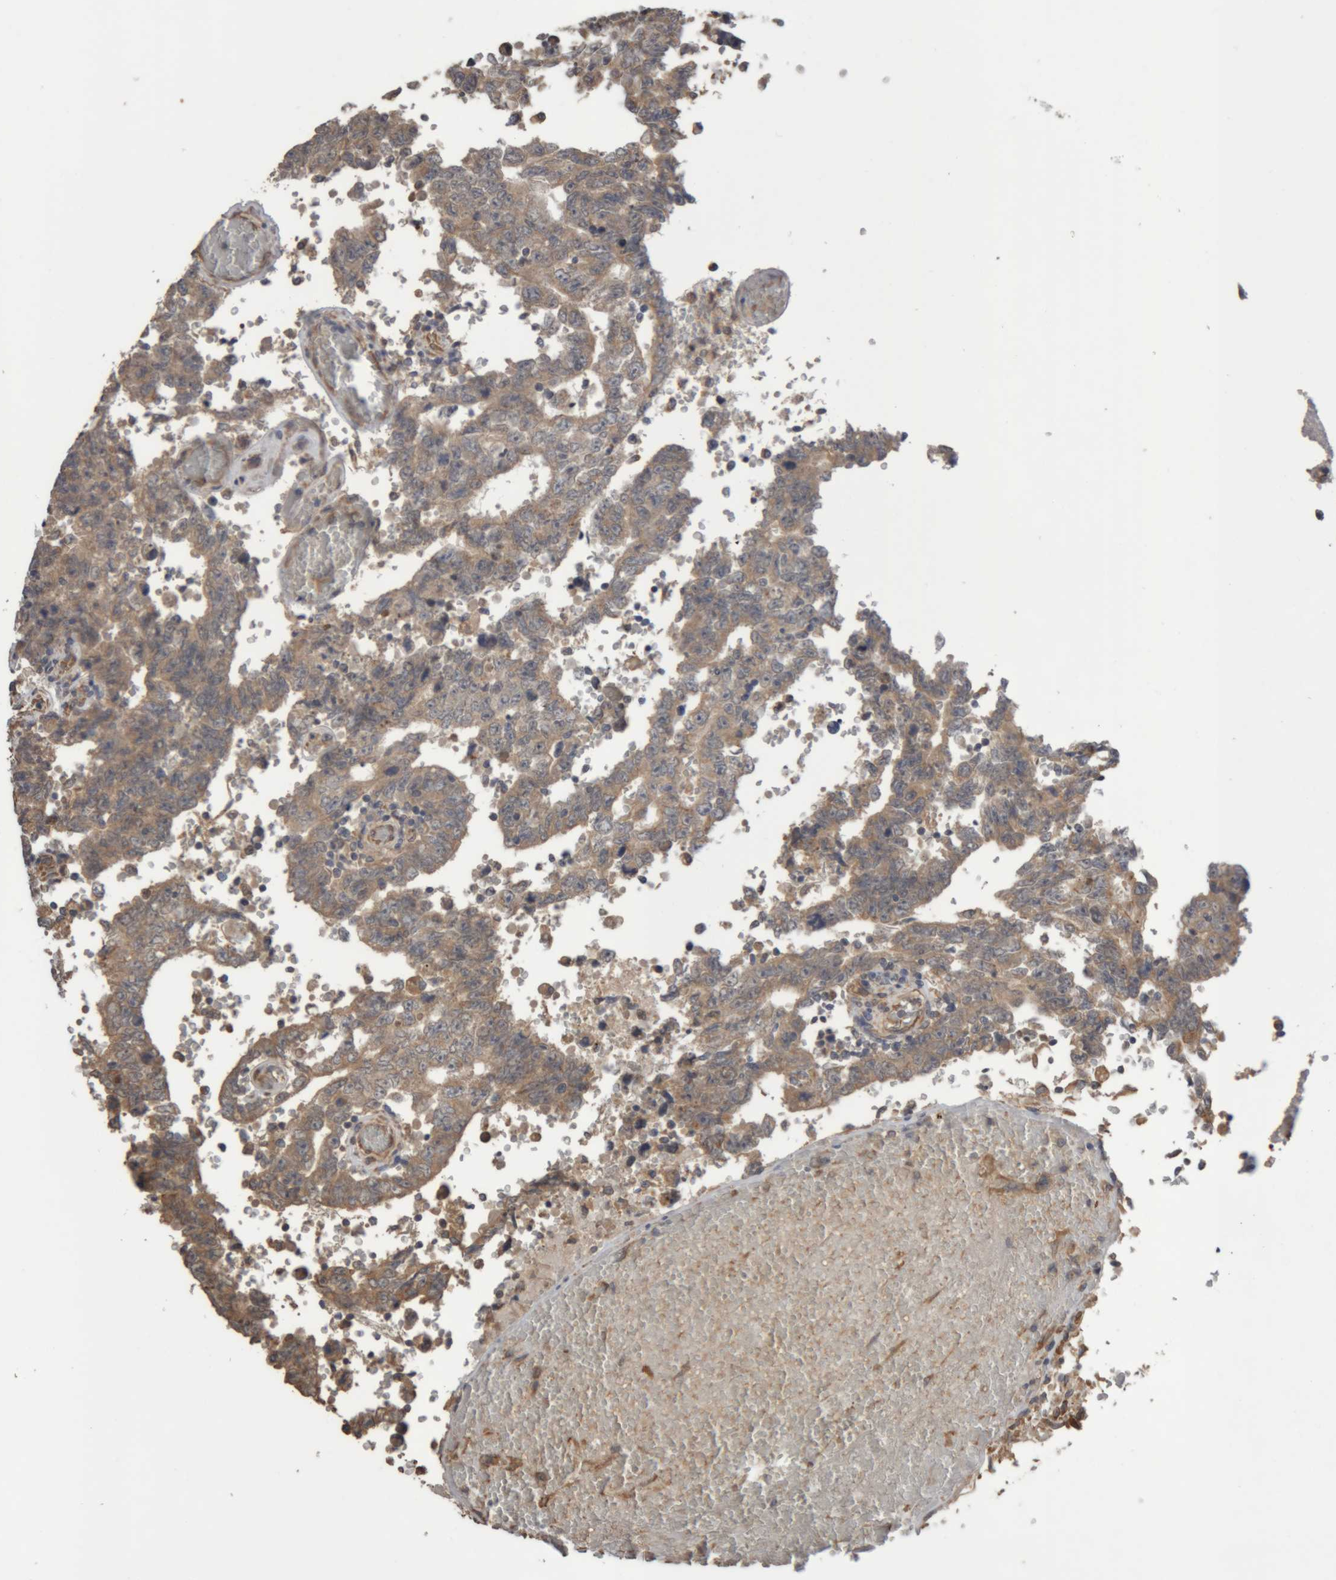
{"staining": {"intensity": "weak", "quantity": ">75%", "location": "cytoplasmic/membranous"}, "tissue": "testis cancer", "cell_type": "Tumor cells", "image_type": "cancer", "snomed": [{"axis": "morphology", "description": "Carcinoma, Embryonal, NOS"}, {"axis": "topography", "description": "Testis"}], "caption": "A high-resolution histopathology image shows IHC staining of embryonal carcinoma (testis), which exhibits weak cytoplasmic/membranous staining in about >75% of tumor cells.", "gene": "TMED7", "patient": {"sex": "male", "age": 26}}